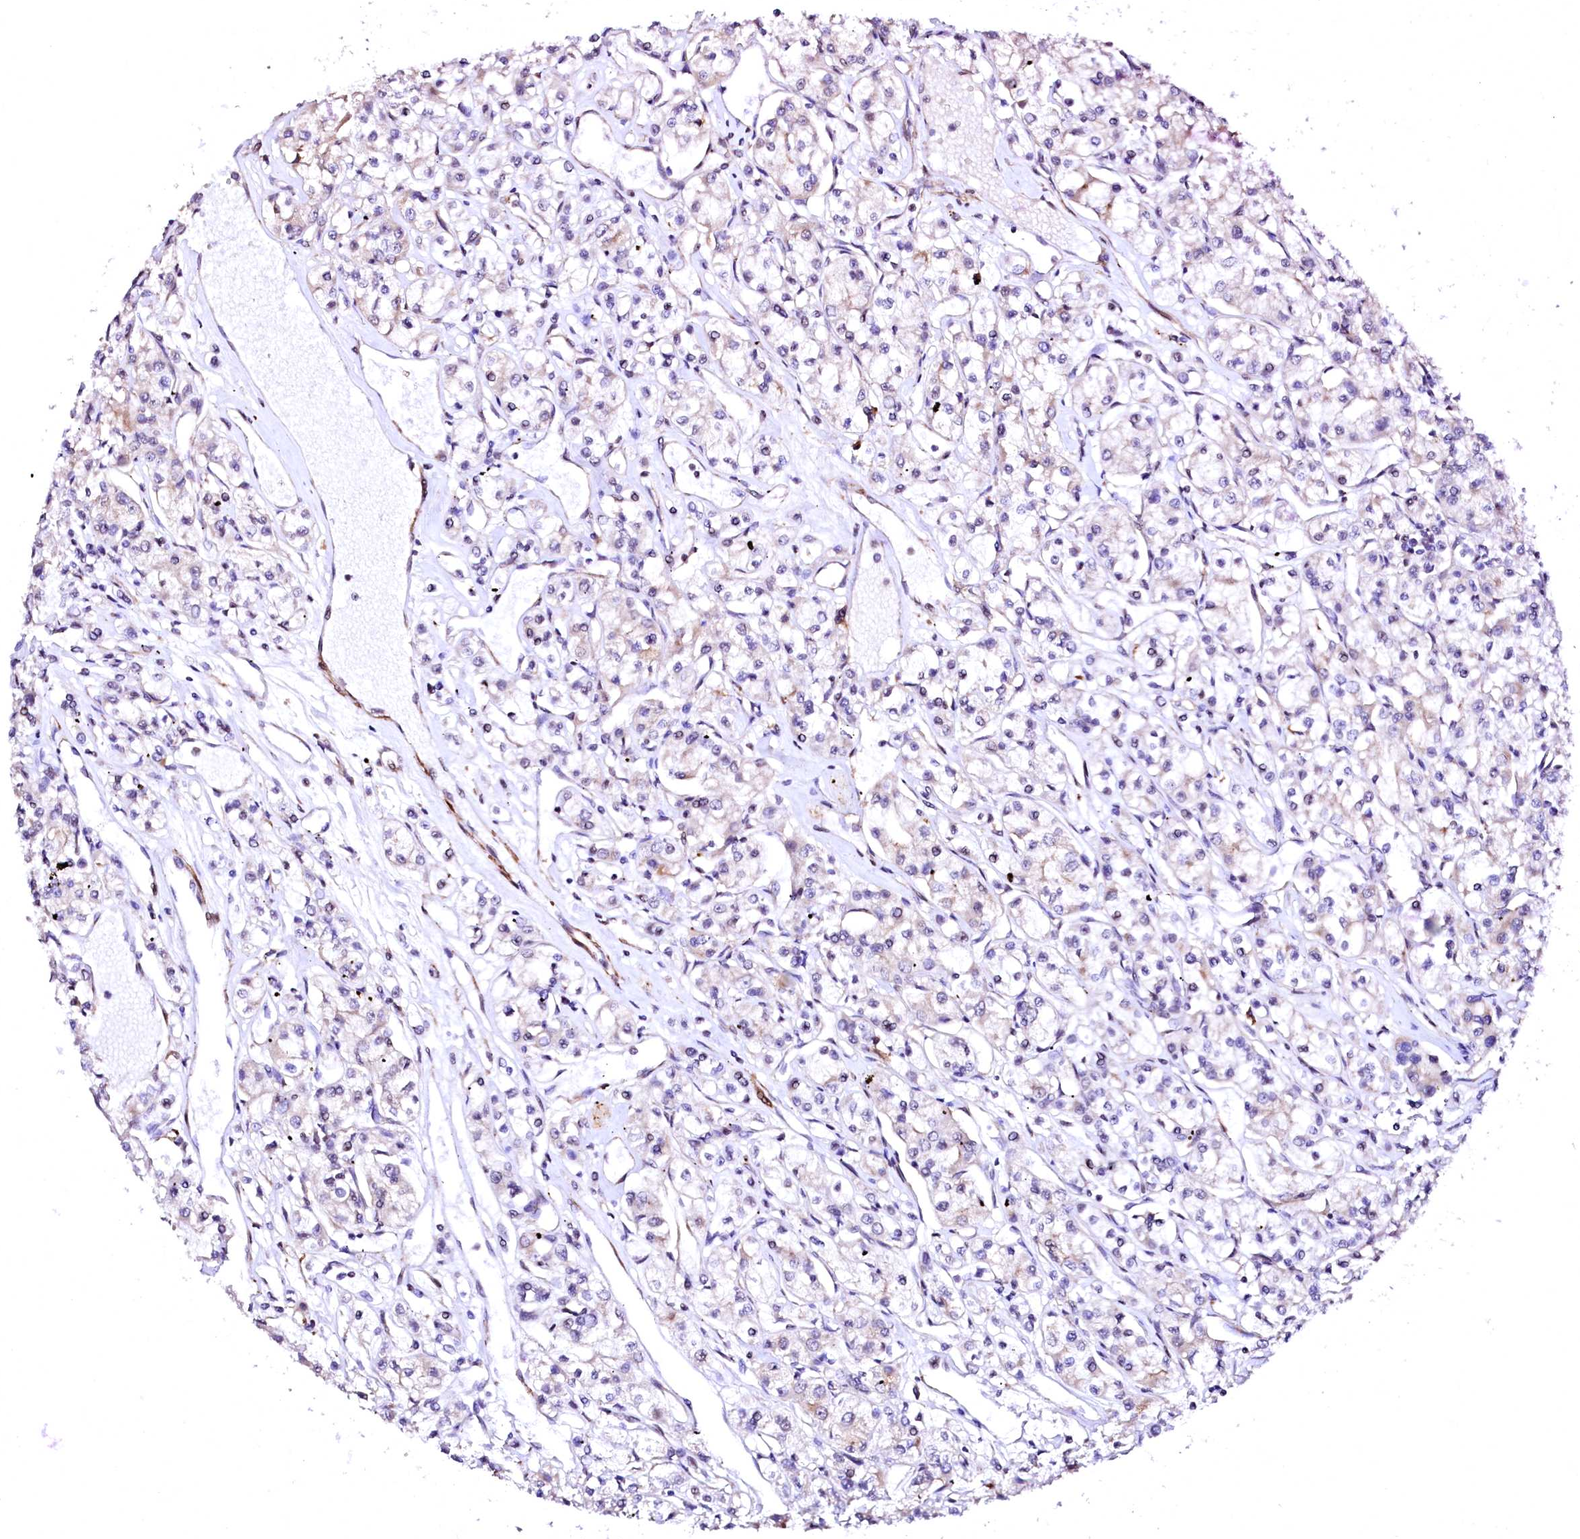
{"staining": {"intensity": "weak", "quantity": "25%-75%", "location": "cytoplasmic/membranous"}, "tissue": "renal cancer", "cell_type": "Tumor cells", "image_type": "cancer", "snomed": [{"axis": "morphology", "description": "Adenocarcinoma, NOS"}, {"axis": "topography", "description": "Kidney"}], "caption": "High-power microscopy captured an immunohistochemistry image of renal adenocarcinoma, revealing weak cytoplasmic/membranous staining in approximately 25%-75% of tumor cells.", "gene": "GPR176", "patient": {"sex": "female", "age": 59}}